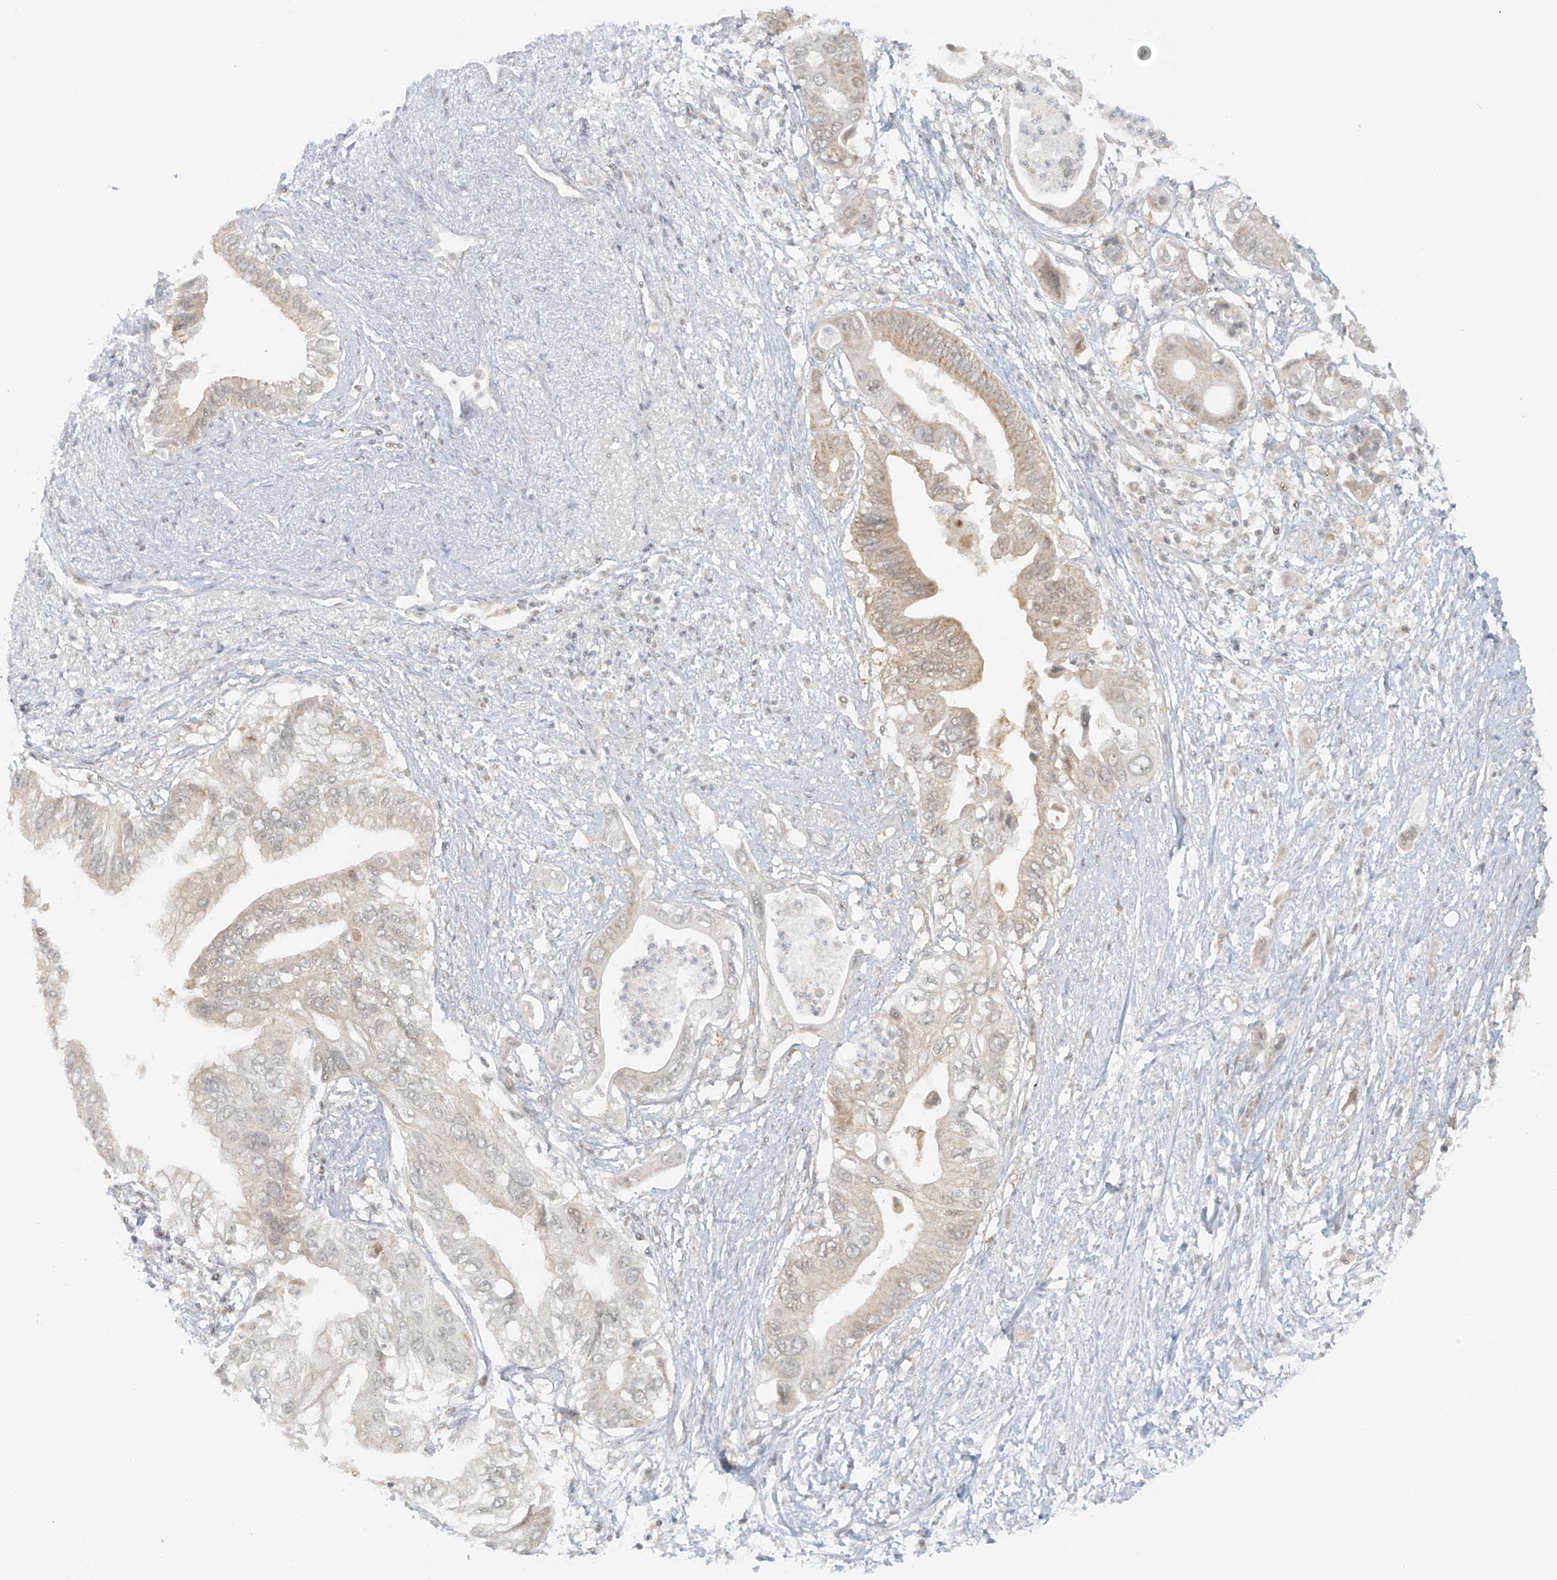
{"staining": {"intensity": "weak", "quantity": "25%-75%", "location": "cytoplasmic/membranous"}, "tissue": "pancreatic cancer", "cell_type": "Tumor cells", "image_type": "cancer", "snomed": [{"axis": "morphology", "description": "Adenocarcinoma, NOS"}, {"axis": "topography", "description": "Pancreas"}], "caption": "Weak cytoplasmic/membranous expression is present in about 25%-75% of tumor cells in pancreatic cancer.", "gene": "MIPEP", "patient": {"sex": "male", "age": 66}}